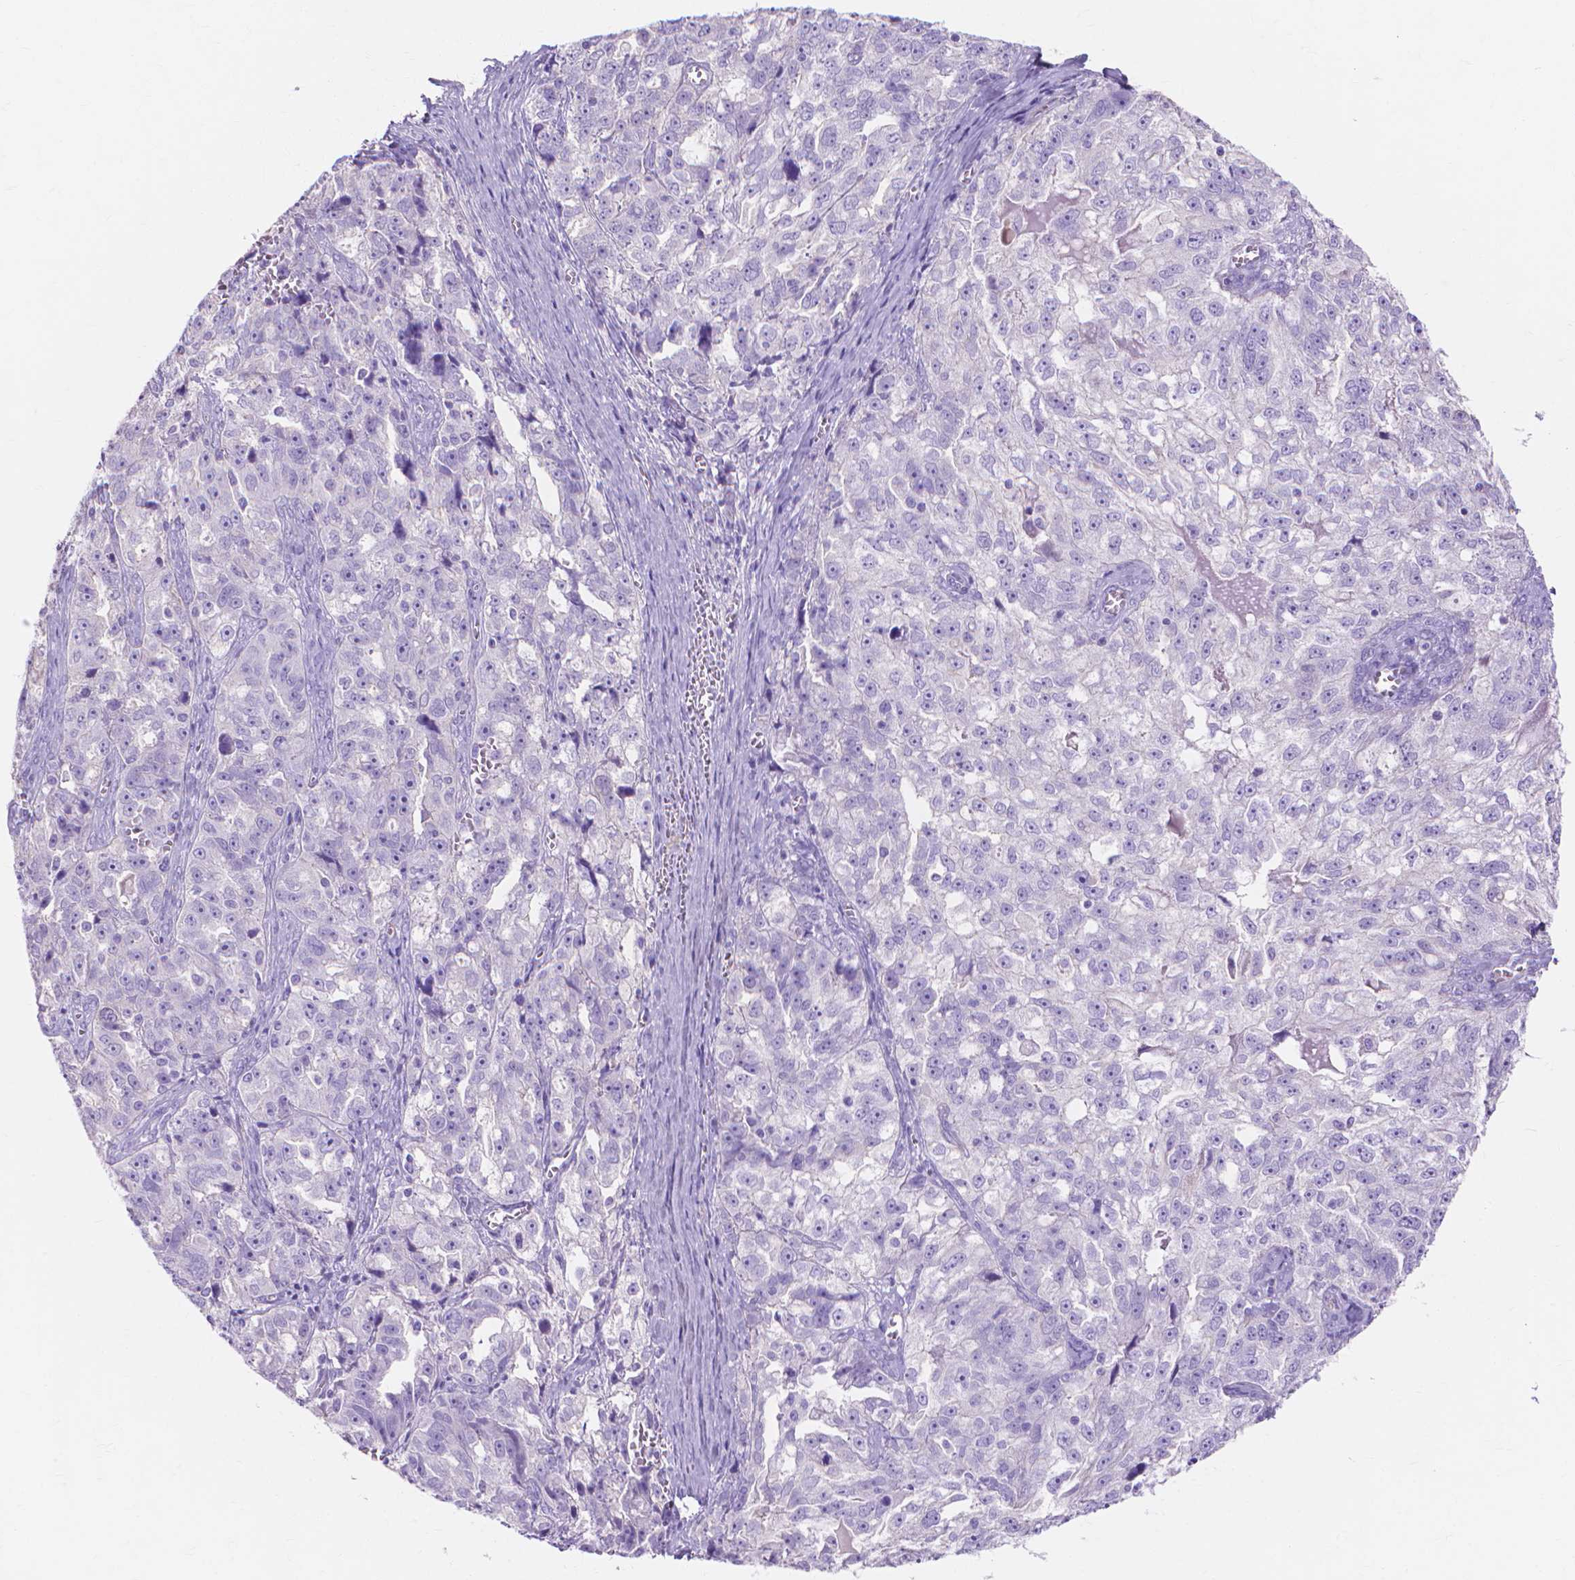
{"staining": {"intensity": "negative", "quantity": "none", "location": "none"}, "tissue": "ovarian cancer", "cell_type": "Tumor cells", "image_type": "cancer", "snomed": [{"axis": "morphology", "description": "Cystadenocarcinoma, serous, NOS"}, {"axis": "topography", "description": "Ovary"}], "caption": "Immunohistochemistry (IHC) of human serous cystadenocarcinoma (ovarian) shows no positivity in tumor cells.", "gene": "MBLAC1", "patient": {"sex": "female", "age": 51}}